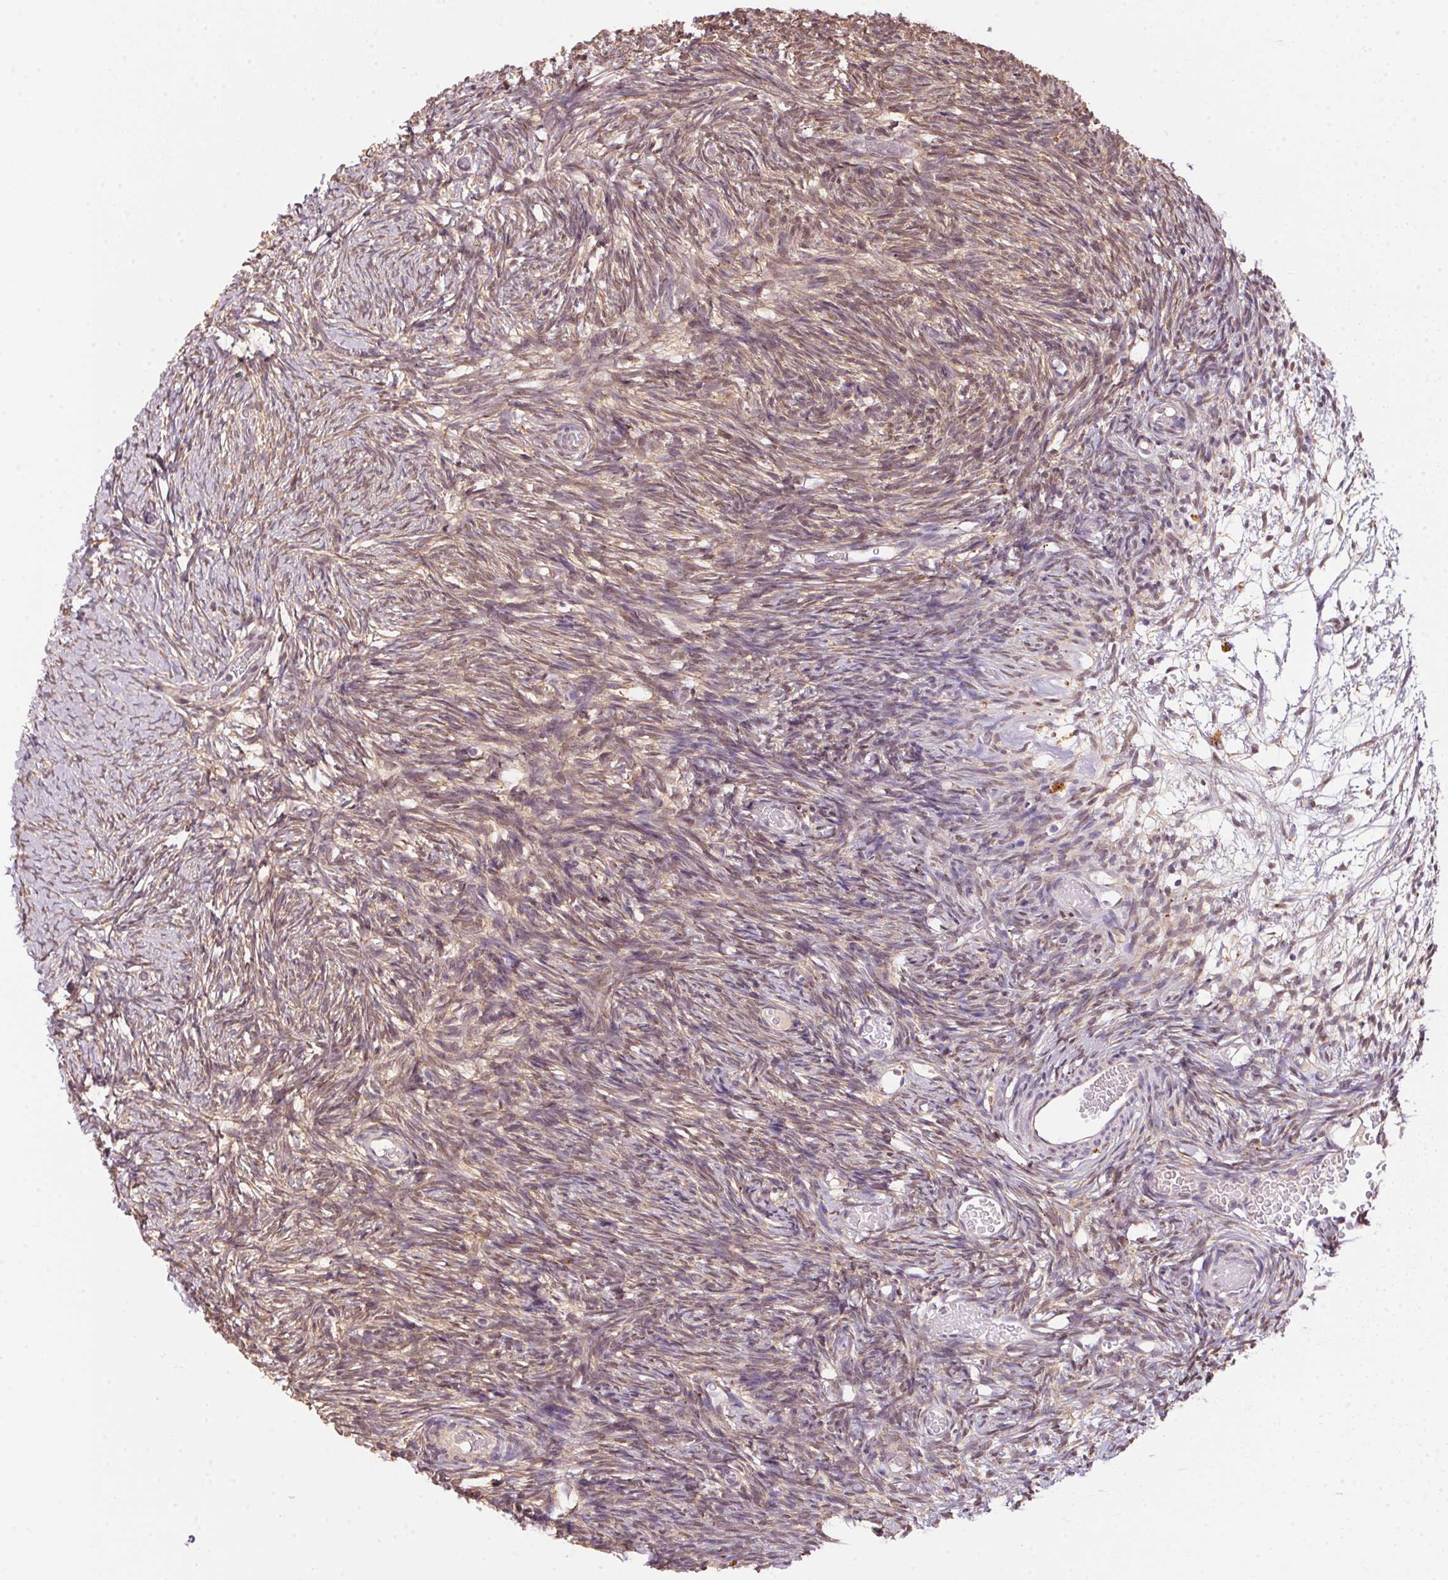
{"staining": {"intensity": "weak", "quantity": ">75%", "location": "cytoplasmic/membranous"}, "tissue": "ovary", "cell_type": "Ovarian stroma cells", "image_type": "normal", "snomed": [{"axis": "morphology", "description": "Normal tissue, NOS"}, {"axis": "topography", "description": "Ovary"}], "caption": "DAB (3,3'-diaminobenzidine) immunohistochemical staining of normal human ovary exhibits weak cytoplasmic/membranous protein expression in approximately >75% of ovarian stroma cells.", "gene": "ADH5", "patient": {"sex": "female", "age": 39}}